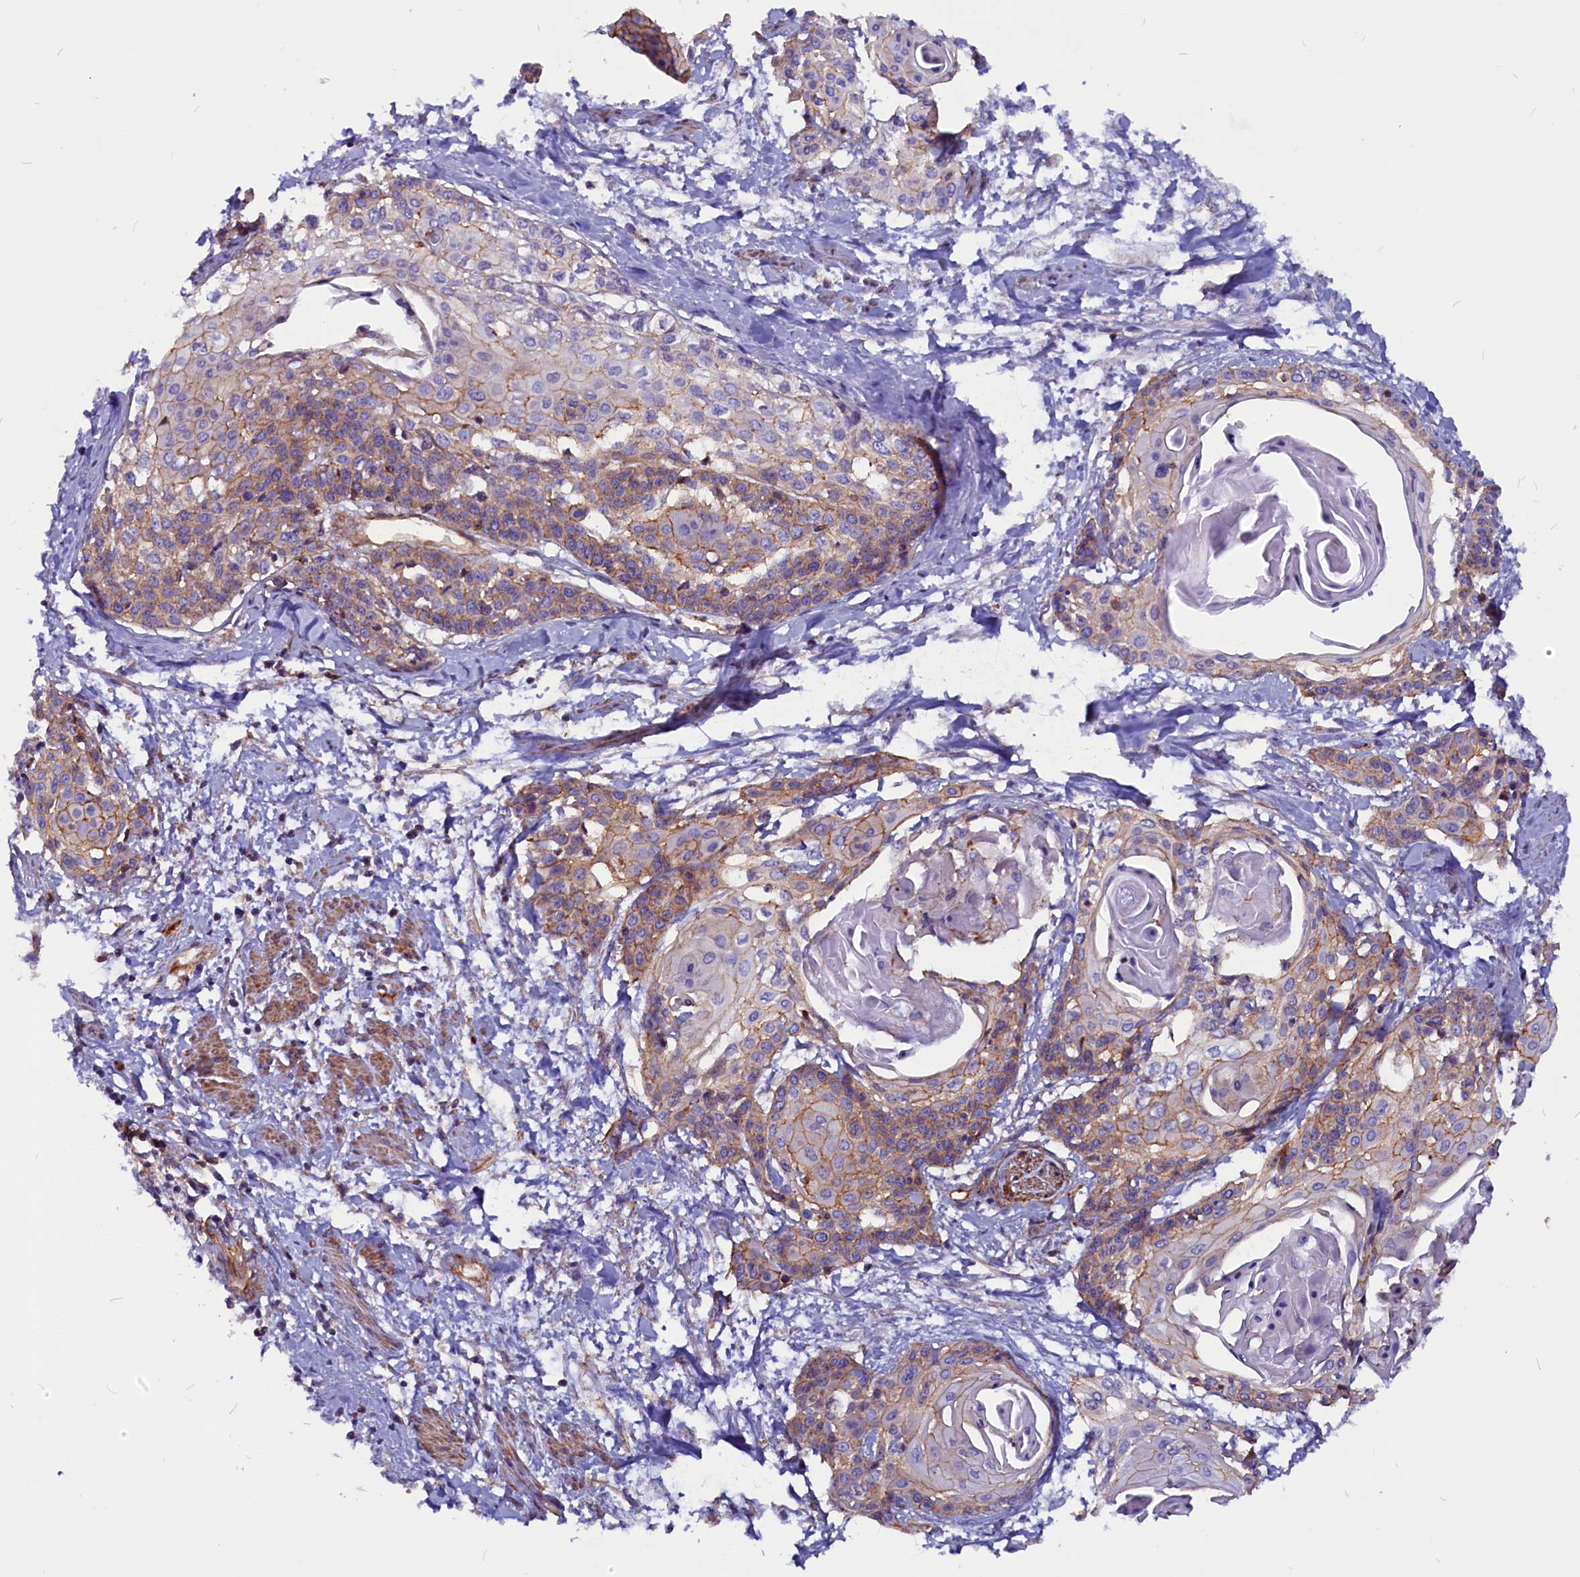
{"staining": {"intensity": "moderate", "quantity": "<25%", "location": "cytoplasmic/membranous"}, "tissue": "cervical cancer", "cell_type": "Tumor cells", "image_type": "cancer", "snomed": [{"axis": "morphology", "description": "Squamous cell carcinoma, NOS"}, {"axis": "topography", "description": "Cervix"}], "caption": "Tumor cells show low levels of moderate cytoplasmic/membranous positivity in about <25% of cells in human cervical cancer. The staining was performed using DAB to visualize the protein expression in brown, while the nuclei were stained in blue with hematoxylin (Magnification: 20x).", "gene": "ZNF749", "patient": {"sex": "female", "age": 57}}